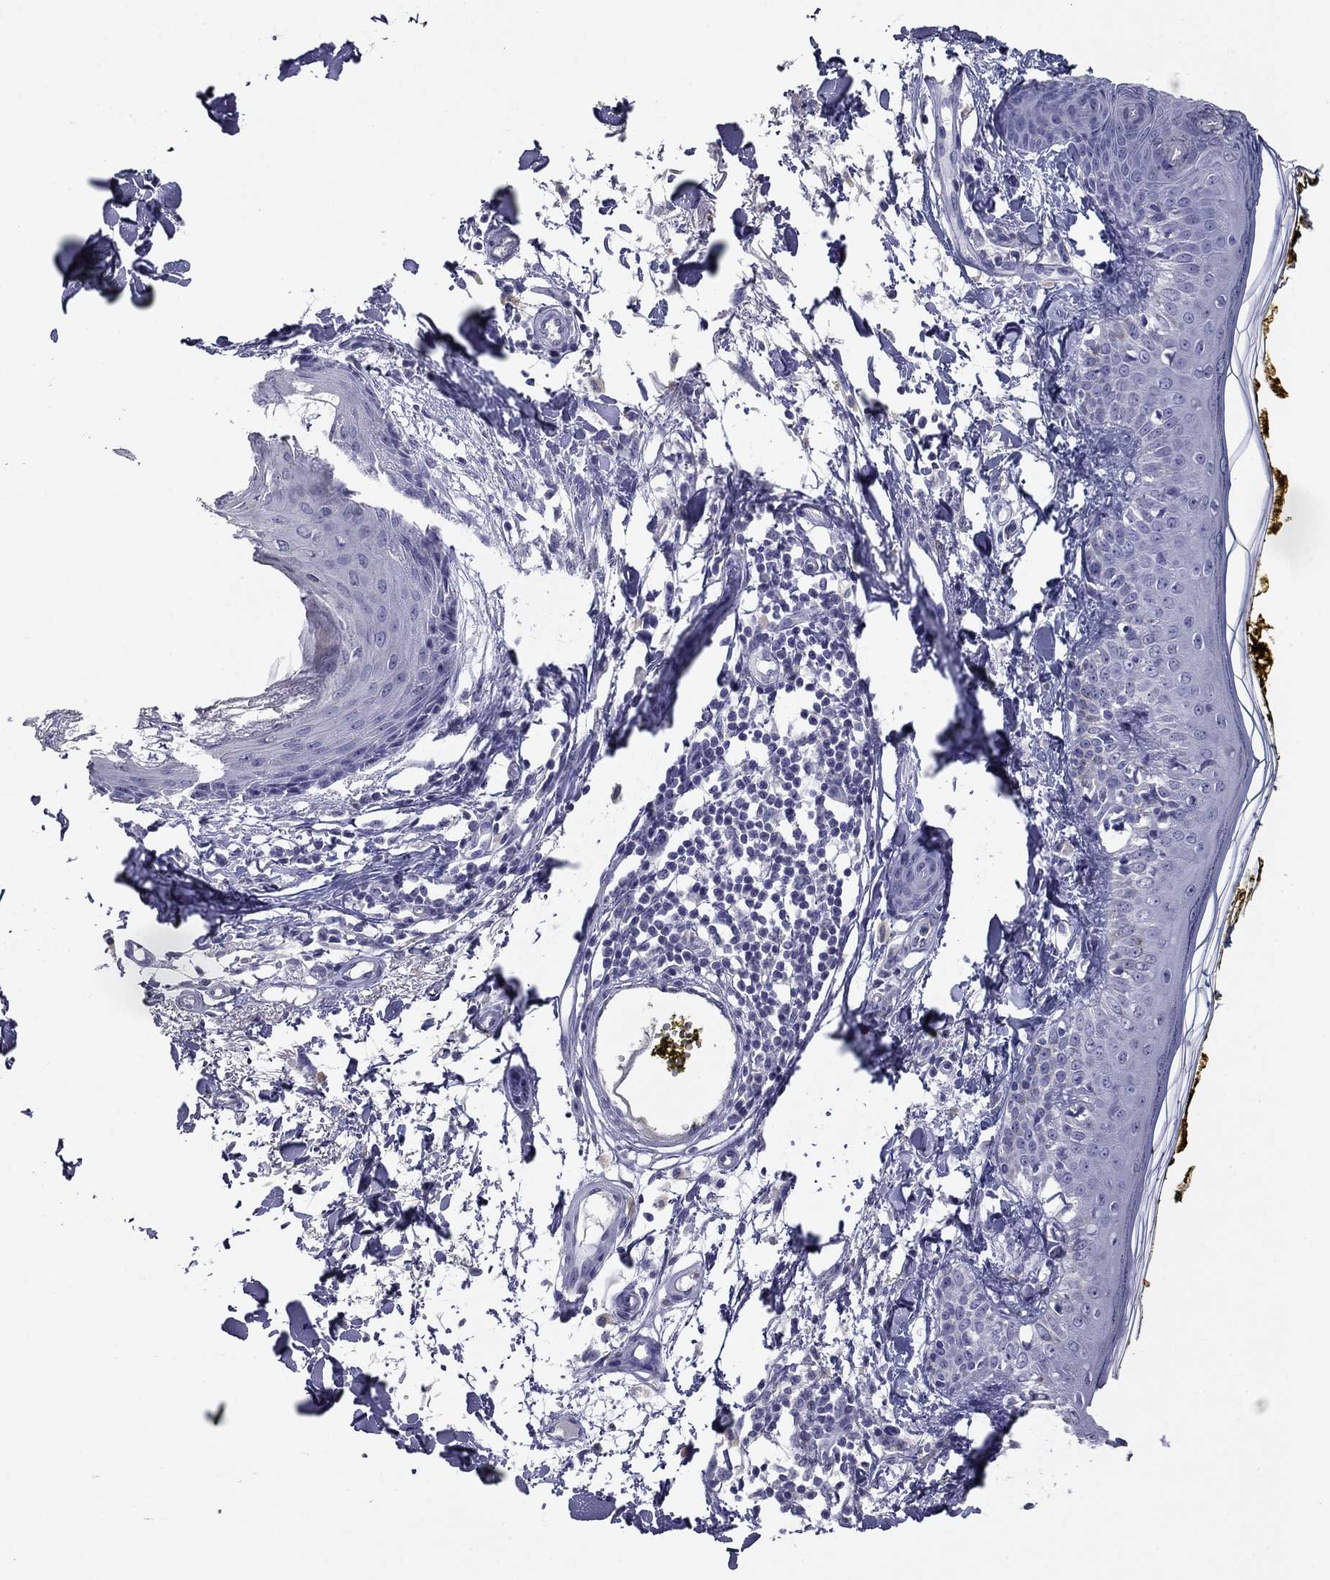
{"staining": {"intensity": "negative", "quantity": "none", "location": "none"}, "tissue": "skin", "cell_type": "Fibroblasts", "image_type": "normal", "snomed": [{"axis": "morphology", "description": "Normal tissue, NOS"}, {"axis": "topography", "description": "Skin"}], "caption": "An immunohistochemistry image of unremarkable skin is shown. There is no staining in fibroblasts of skin.", "gene": "POU2F2", "patient": {"sex": "male", "age": 76}}